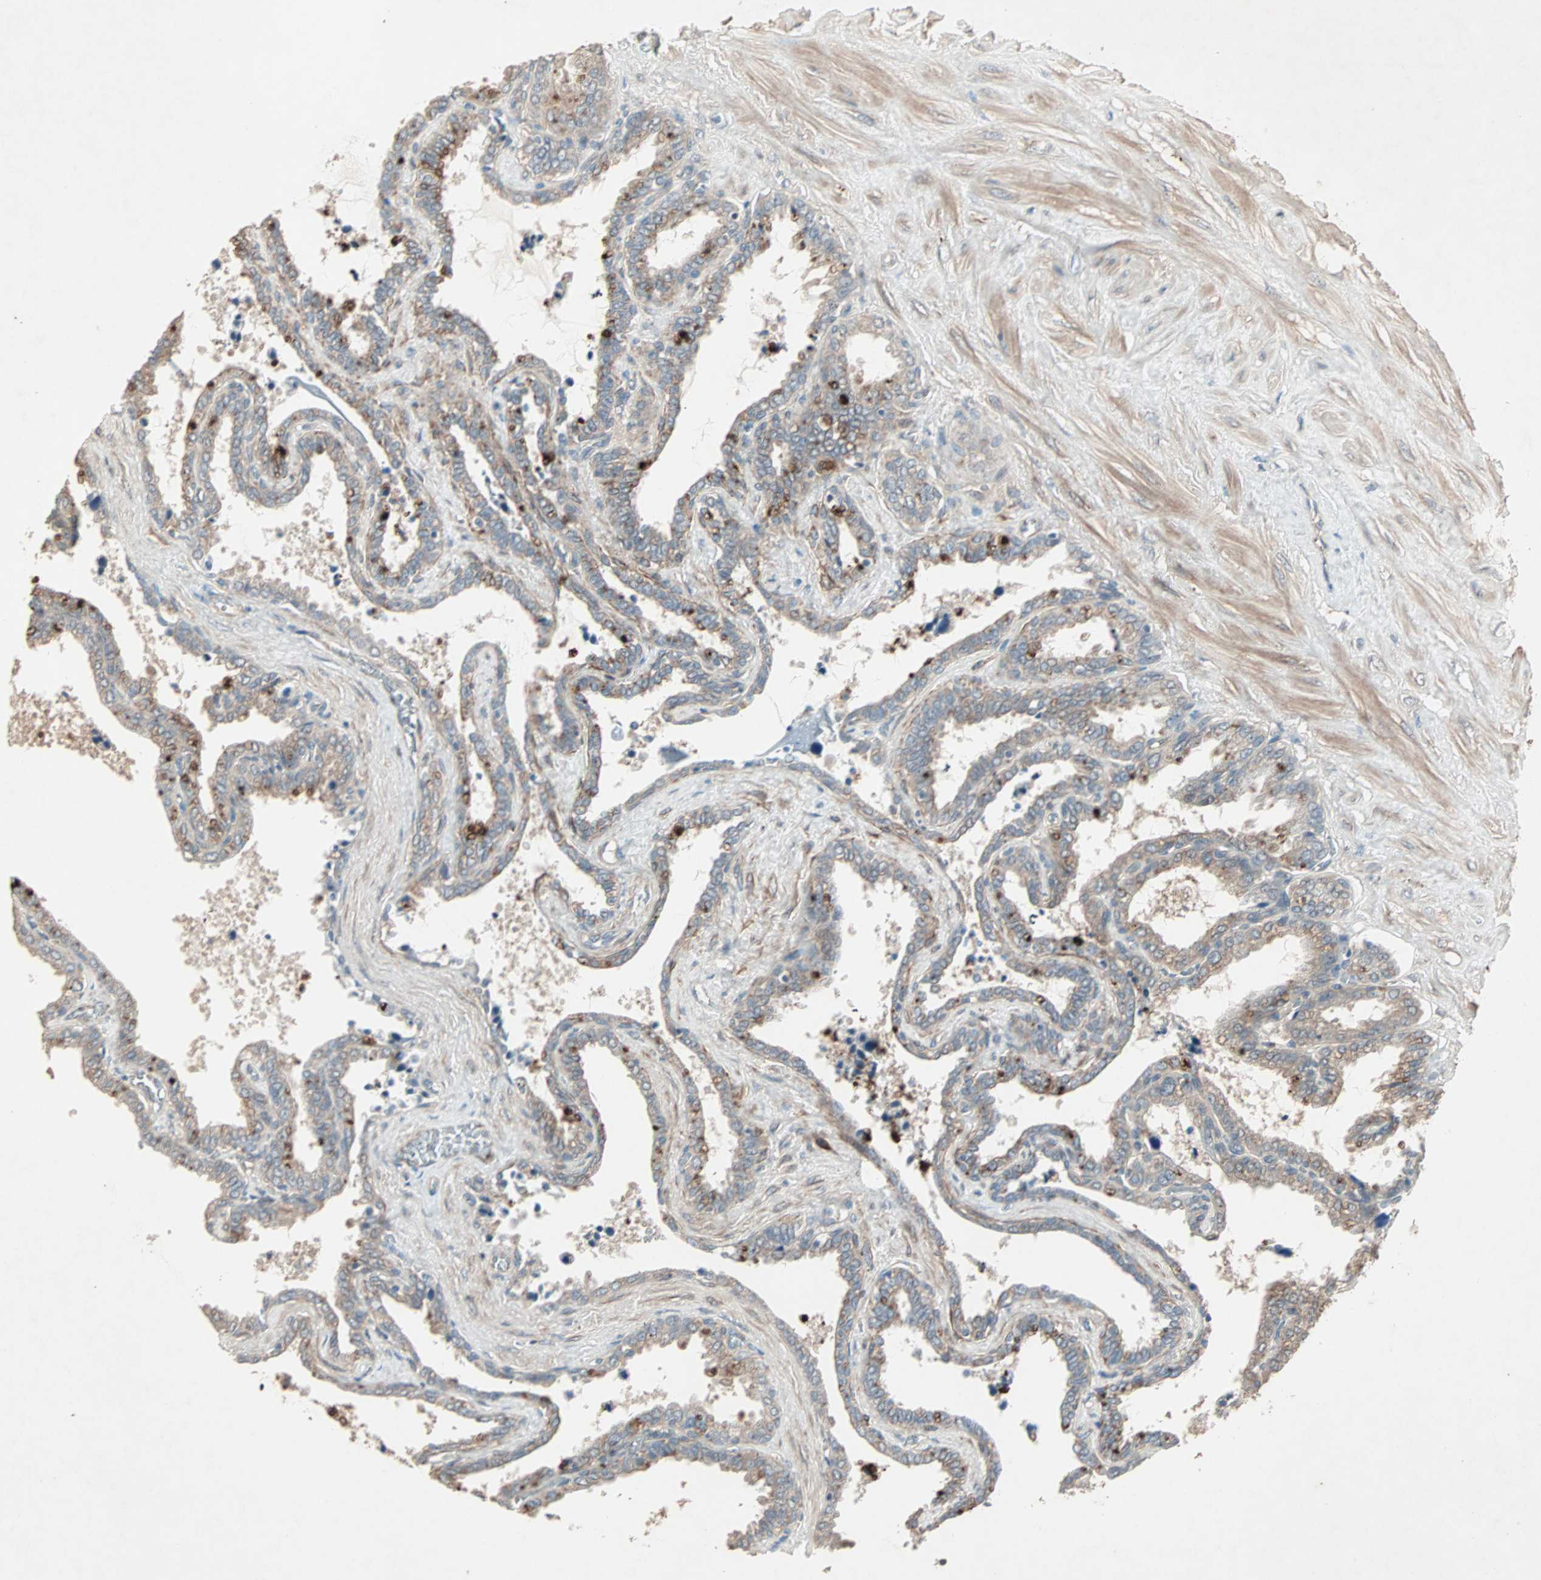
{"staining": {"intensity": "moderate", "quantity": ">75%", "location": "cytoplasmic/membranous"}, "tissue": "seminal vesicle", "cell_type": "Glandular cells", "image_type": "normal", "snomed": [{"axis": "morphology", "description": "Normal tissue, NOS"}, {"axis": "topography", "description": "Seminal veicle"}], "caption": "High-magnification brightfield microscopy of benign seminal vesicle stained with DAB (brown) and counterstained with hematoxylin (blue). glandular cells exhibit moderate cytoplasmic/membranous expression is appreciated in about>75% of cells.", "gene": "SDSL", "patient": {"sex": "male", "age": 46}}